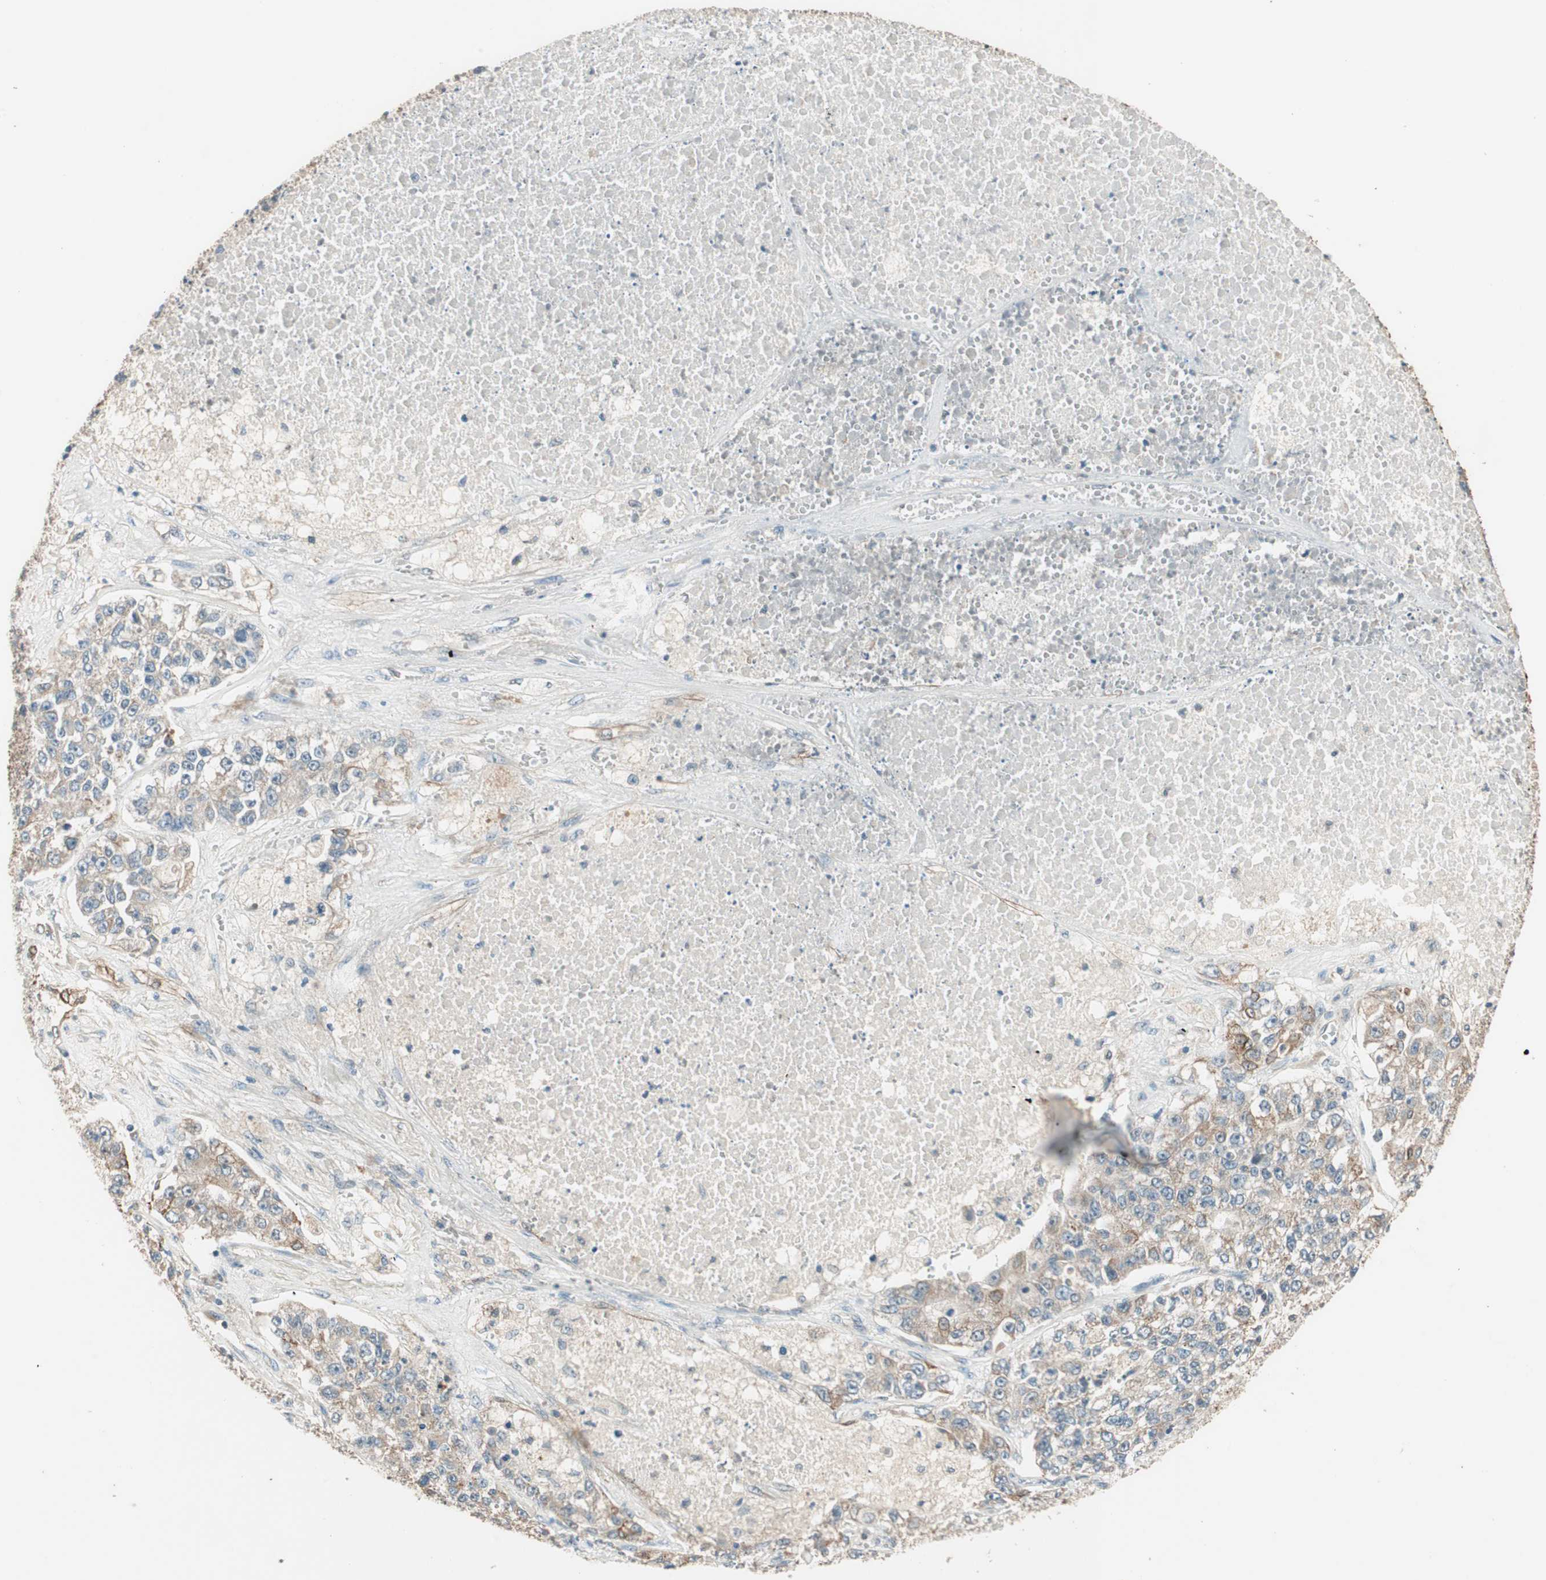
{"staining": {"intensity": "weak", "quantity": "<25%", "location": "cytoplasmic/membranous"}, "tissue": "lung cancer", "cell_type": "Tumor cells", "image_type": "cancer", "snomed": [{"axis": "morphology", "description": "Adenocarcinoma, NOS"}, {"axis": "topography", "description": "Lung"}], "caption": "IHC photomicrograph of neoplastic tissue: human lung cancer (adenocarcinoma) stained with DAB reveals no significant protein staining in tumor cells. The staining is performed using DAB (3,3'-diaminobenzidine) brown chromogen with nuclei counter-stained in using hematoxylin.", "gene": "TRIM21", "patient": {"sex": "male", "age": 49}}